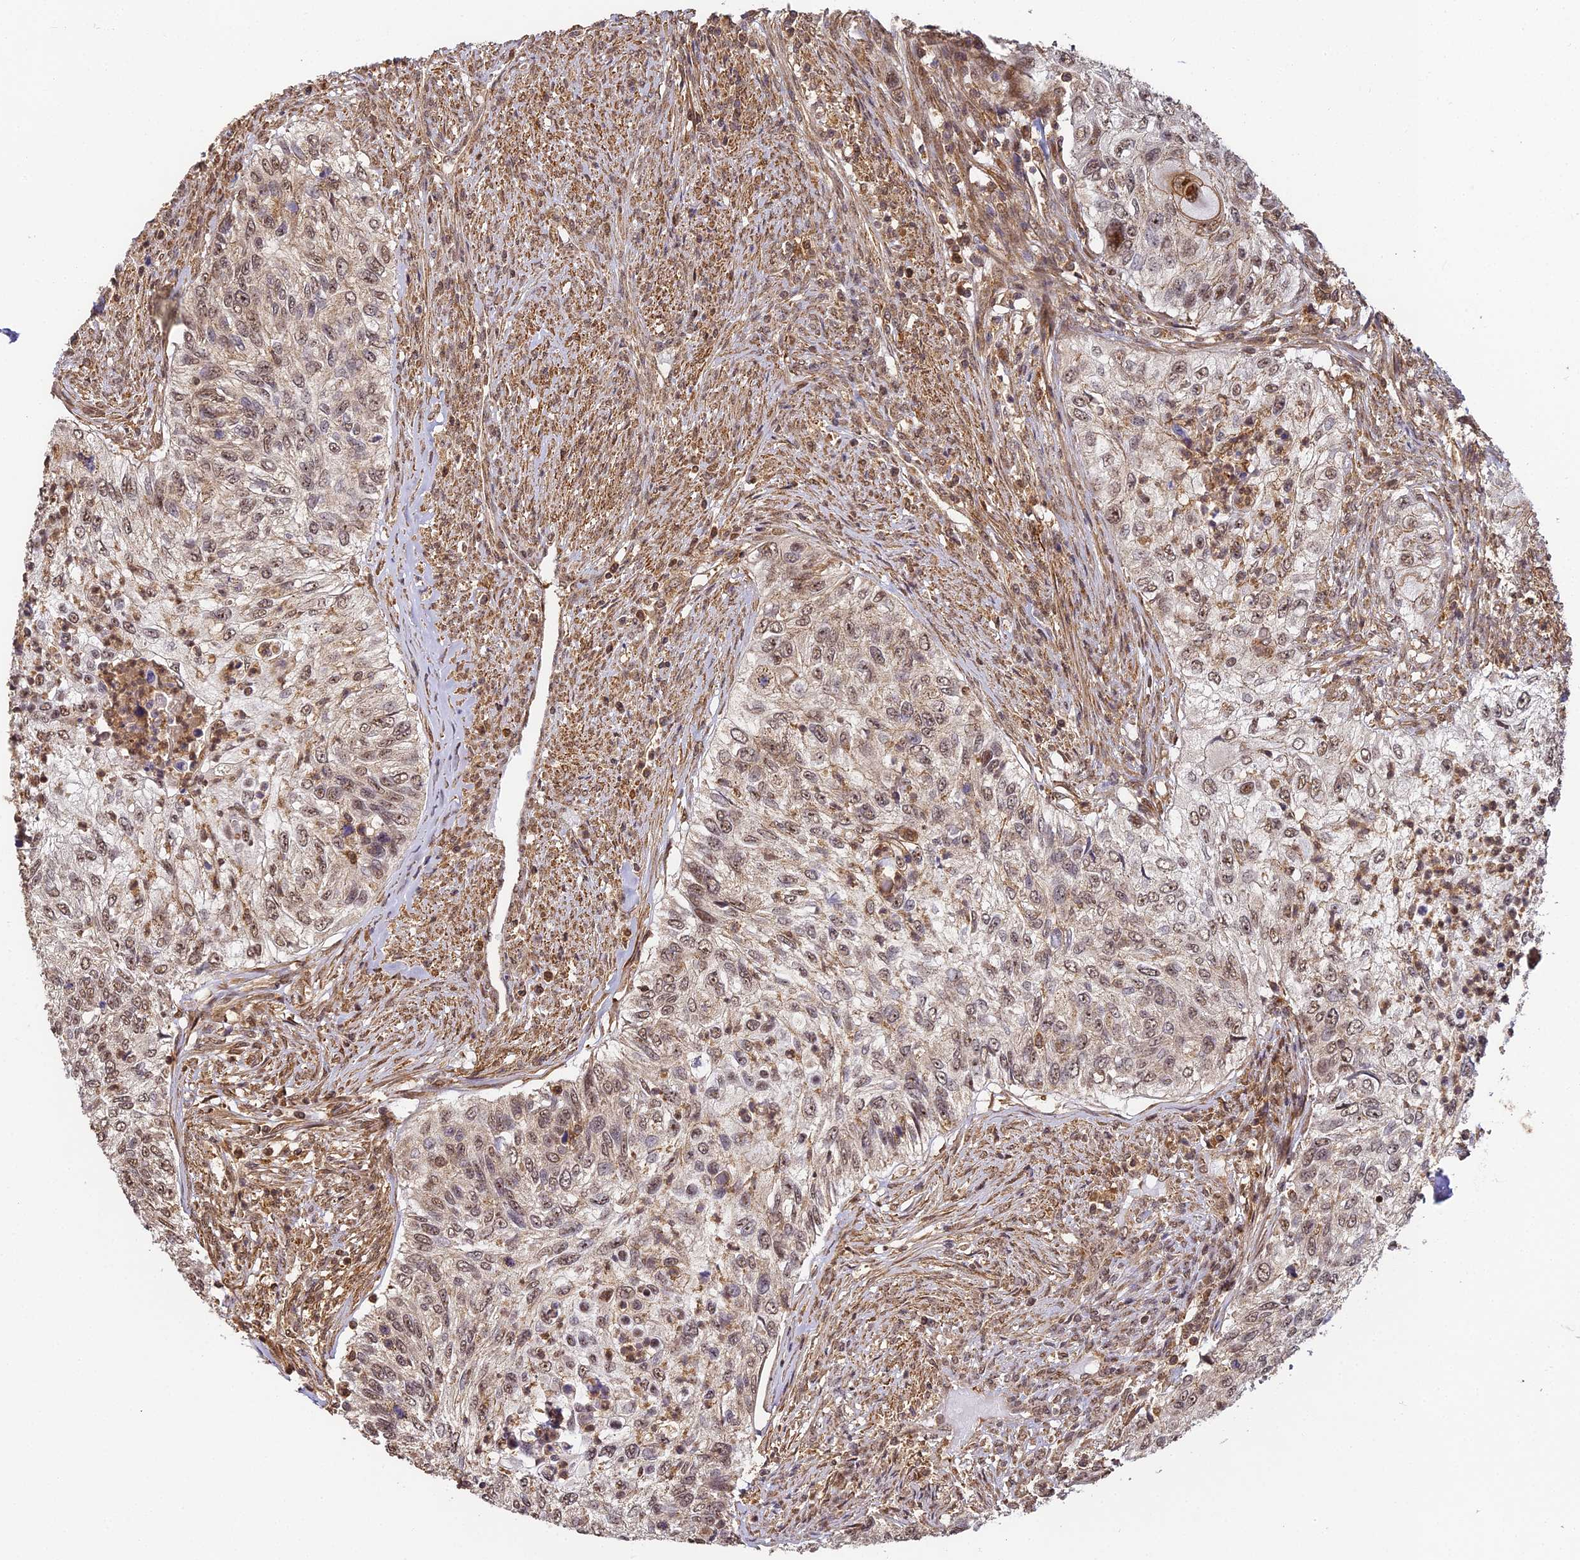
{"staining": {"intensity": "weak", "quantity": ">75%", "location": "cytoplasmic/membranous,nuclear"}, "tissue": "urothelial cancer", "cell_type": "Tumor cells", "image_type": "cancer", "snomed": [{"axis": "morphology", "description": "Urothelial carcinoma, High grade"}, {"axis": "topography", "description": "Urinary bladder"}], "caption": "Approximately >75% of tumor cells in human urothelial cancer show weak cytoplasmic/membranous and nuclear protein expression as visualized by brown immunohistochemical staining.", "gene": "ZNF443", "patient": {"sex": "female", "age": 60}}